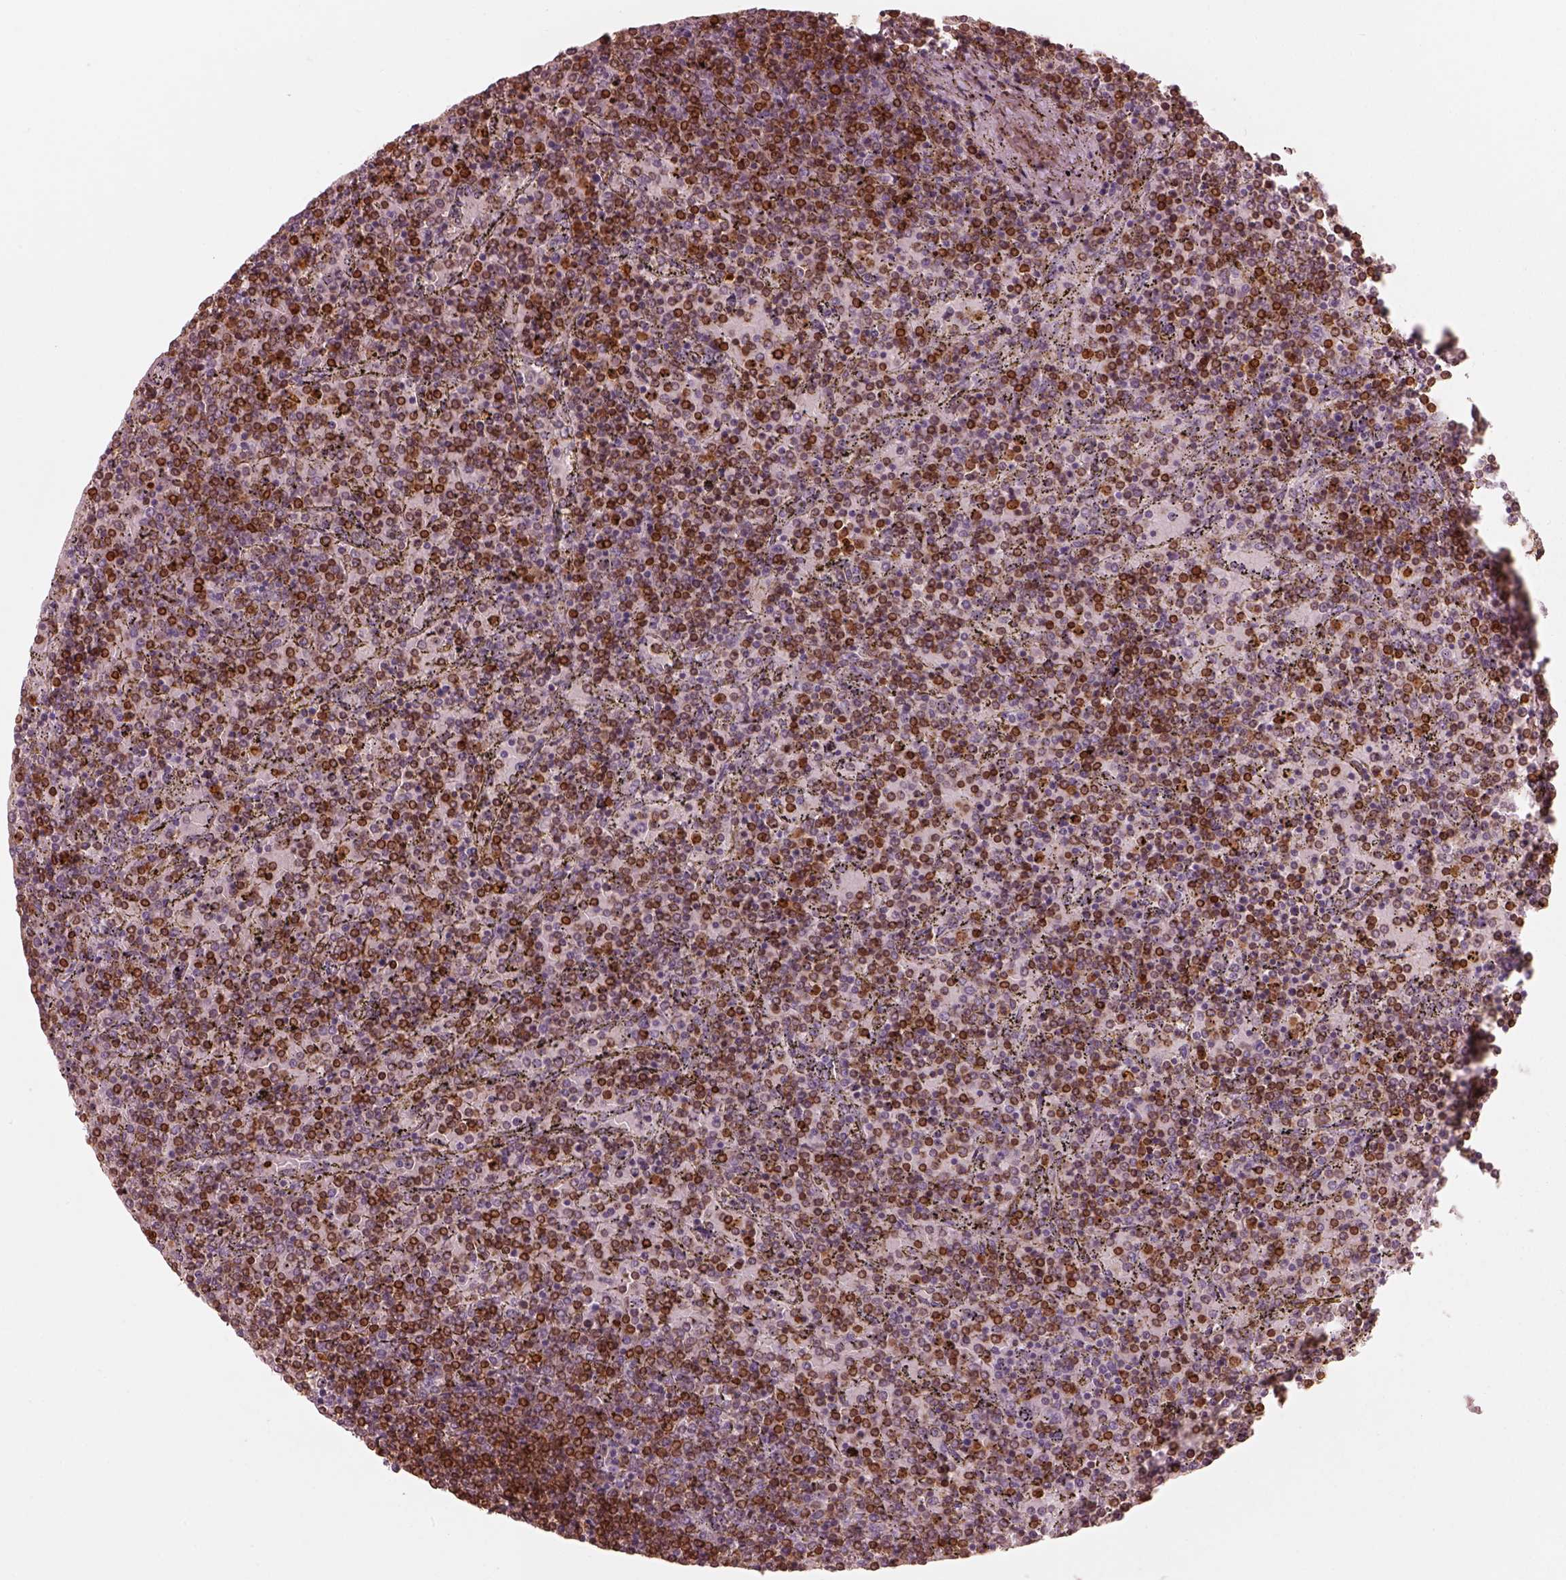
{"staining": {"intensity": "moderate", "quantity": "25%-75%", "location": "cytoplasmic/membranous,nuclear"}, "tissue": "lymphoma", "cell_type": "Tumor cells", "image_type": "cancer", "snomed": [{"axis": "morphology", "description": "Malignant lymphoma, non-Hodgkin's type, Low grade"}, {"axis": "topography", "description": "Spleen"}], "caption": "About 25%-75% of tumor cells in human lymphoma display moderate cytoplasmic/membranous and nuclear protein expression as visualized by brown immunohistochemical staining.", "gene": "ALOX5", "patient": {"sex": "female", "age": 77}}